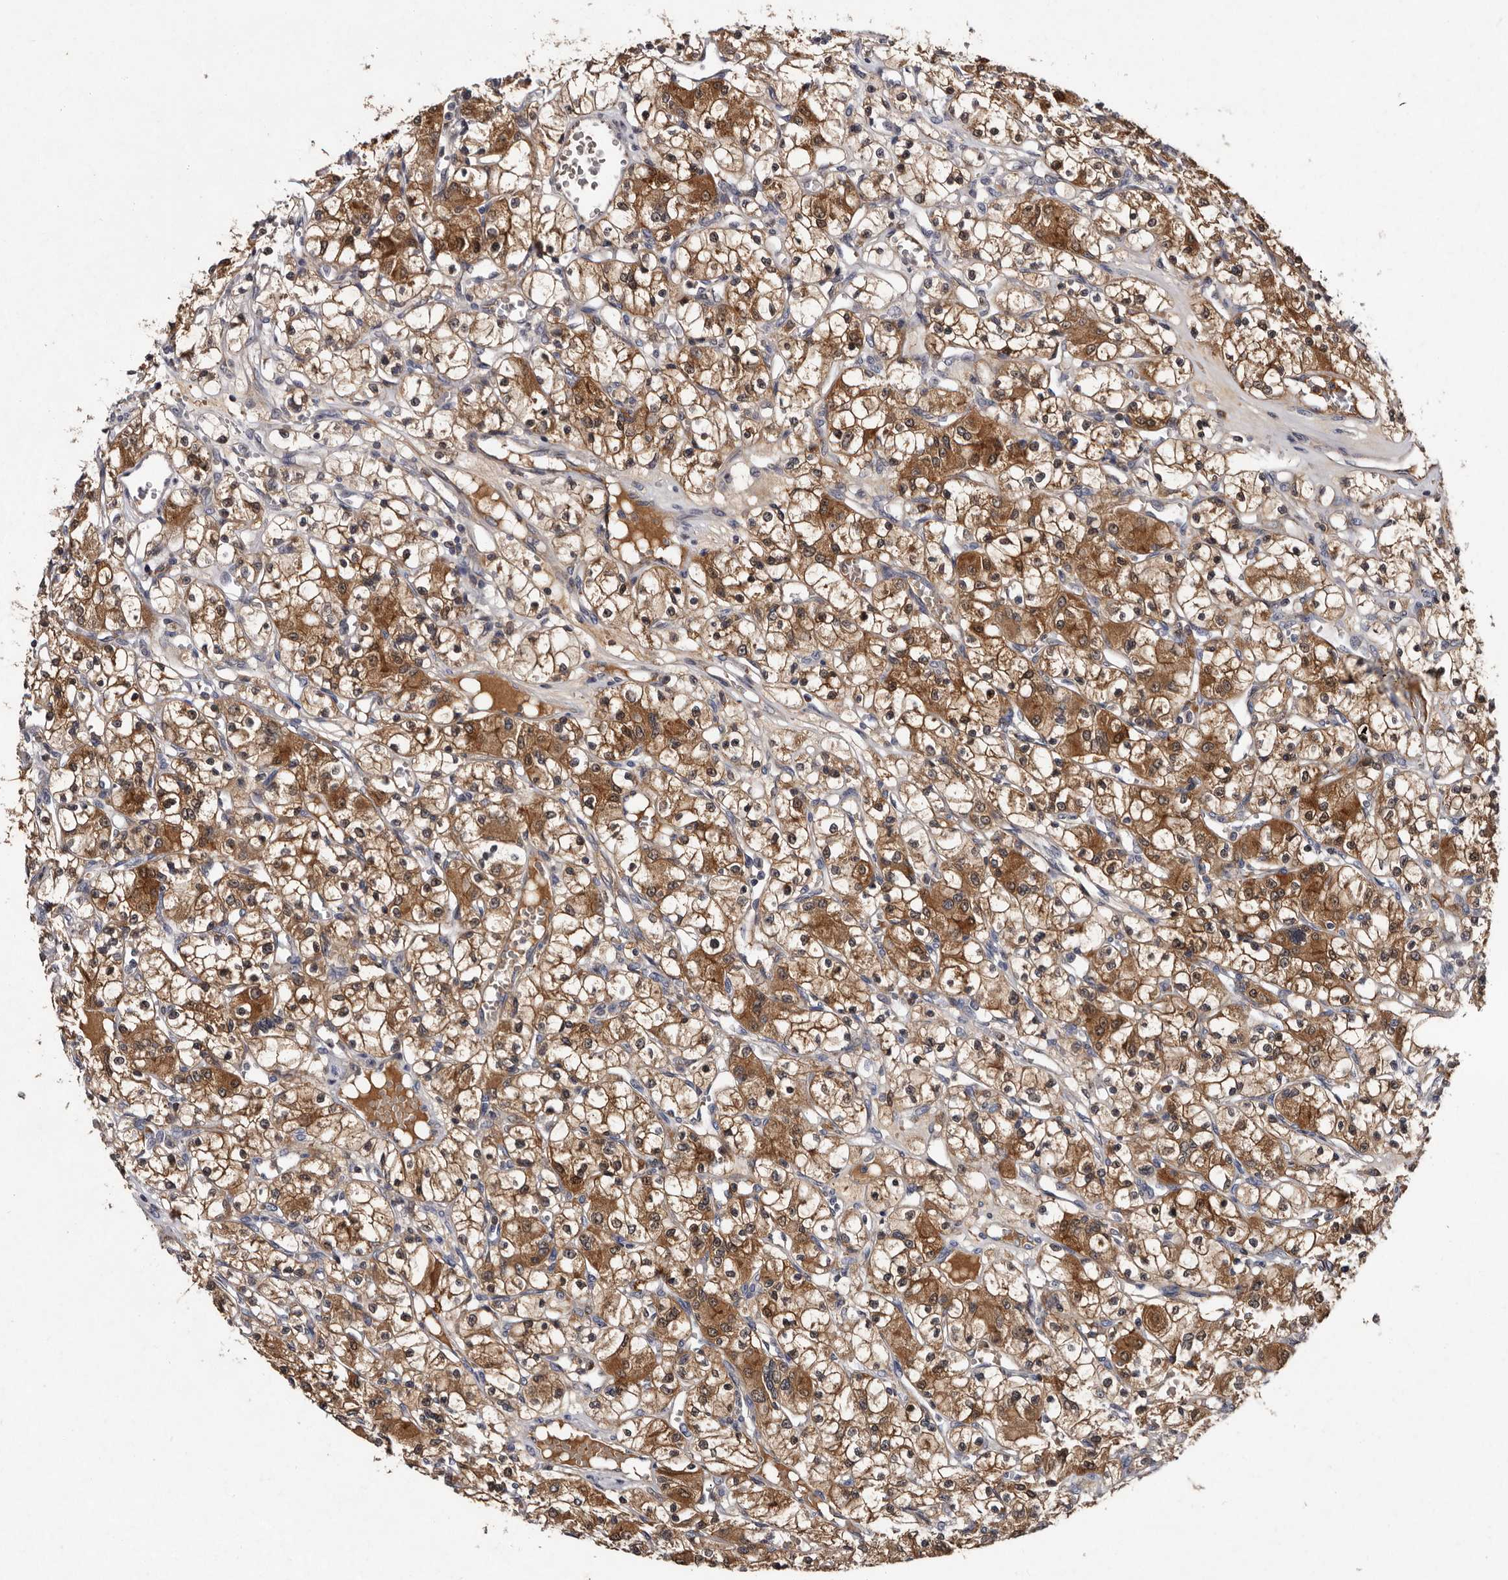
{"staining": {"intensity": "moderate", "quantity": ">75%", "location": "cytoplasmic/membranous"}, "tissue": "renal cancer", "cell_type": "Tumor cells", "image_type": "cancer", "snomed": [{"axis": "morphology", "description": "Adenocarcinoma, NOS"}, {"axis": "topography", "description": "Kidney"}], "caption": "The micrograph demonstrates staining of renal cancer (adenocarcinoma), revealing moderate cytoplasmic/membranous protein expression (brown color) within tumor cells. Using DAB (3,3'-diaminobenzidine) (brown) and hematoxylin (blue) stains, captured at high magnification using brightfield microscopy.", "gene": "DNPH1", "patient": {"sex": "female", "age": 59}}